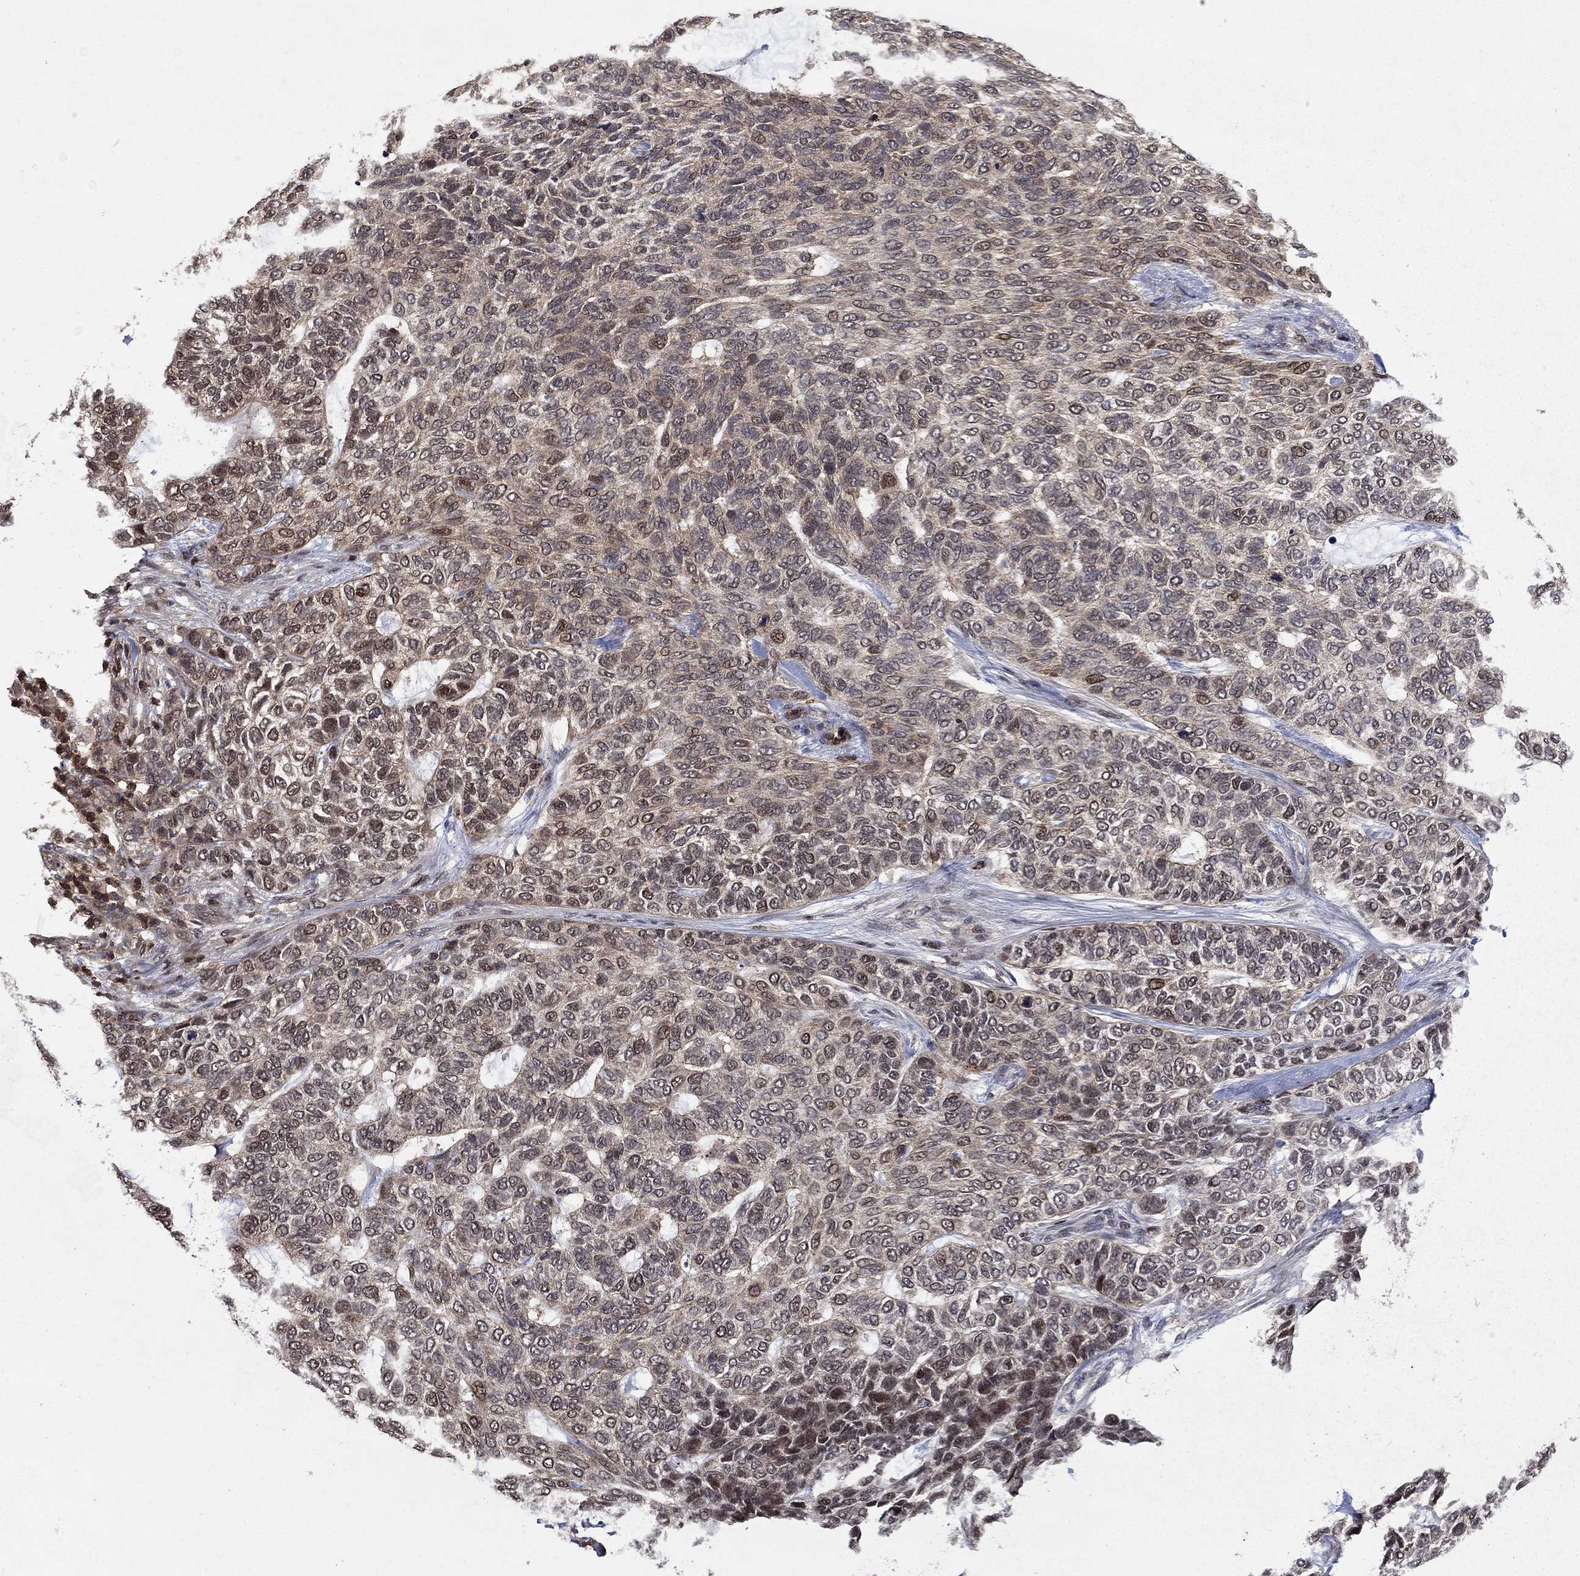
{"staining": {"intensity": "moderate", "quantity": "<25%", "location": "cytoplasmic/membranous,nuclear"}, "tissue": "skin cancer", "cell_type": "Tumor cells", "image_type": "cancer", "snomed": [{"axis": "morphology", "description": "Basal cell carcinoma"}, {"axis": "topography", "description": "Skin"}], "caption": "Skin basal cell carcinoma was stained to show a protein in brown. There is low levels of moderate cytoplasmic/membranous and nuclear expression in about <25% of tumor cells. Nuclei are stained in blue.", "gene": "CCDC66", "patient": {"sex": "female", "age": 65}}